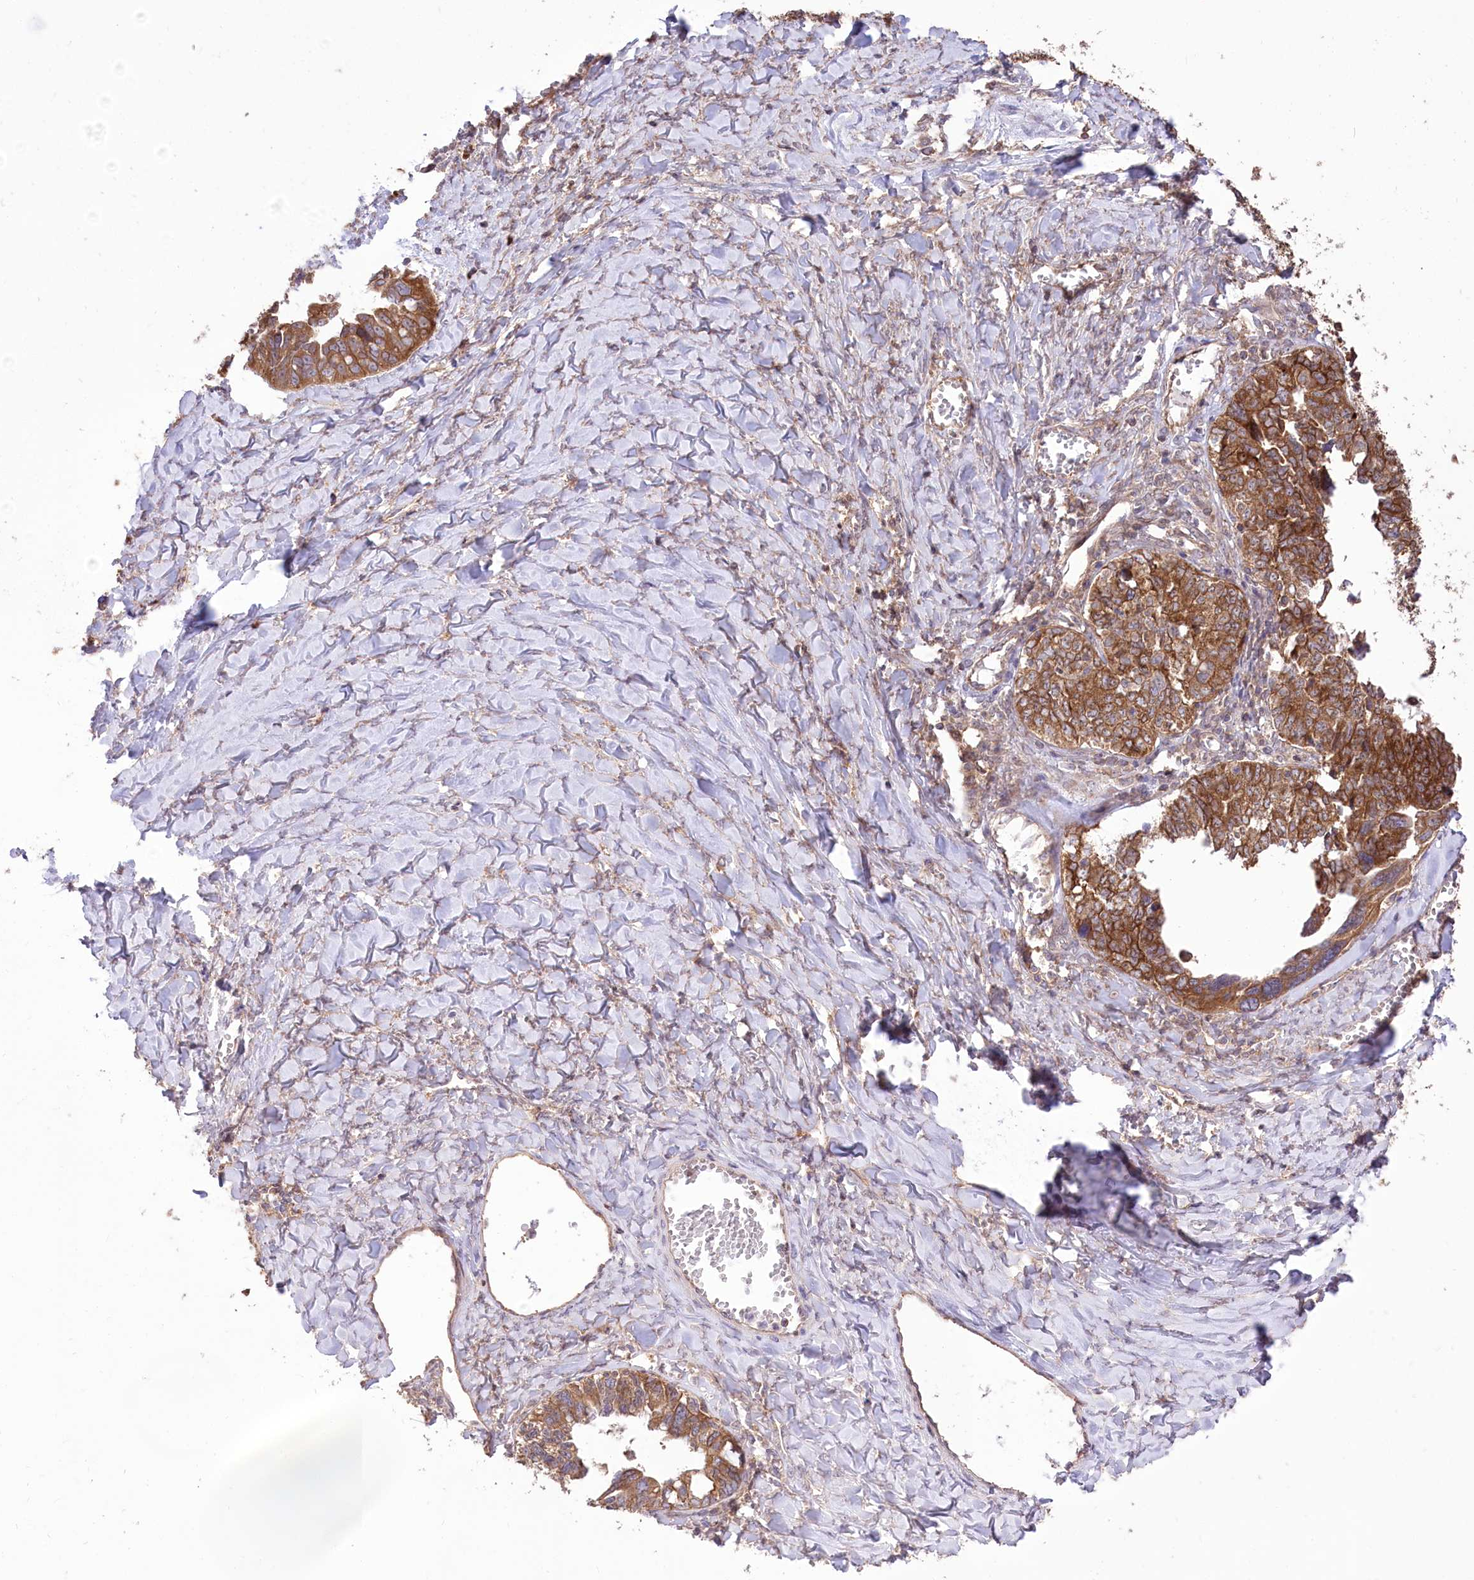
{"staining": {"intensity": "moderate", "quantity": ">75%", "location": "cytoplasmic/membranous"}, "tissue": "ovarian cancer", "cell_type": "Tumor cells", "image_type": "cancer", "snomed": [{"axis": "morphology", "description": "Cystadenocarcinoma, serous, NOS"}, {"axis": "topography", "description": "Ovary"}], "caption": "This micrograph displays immunohistochemistry staining of serous cystadenocarcinoma (ovarian), with medium moderate cytoplasmic/membranous staining in about >75% of tumor cells.", "gene": "XYLB", "patient": {"sex": "female", "age": 79}}